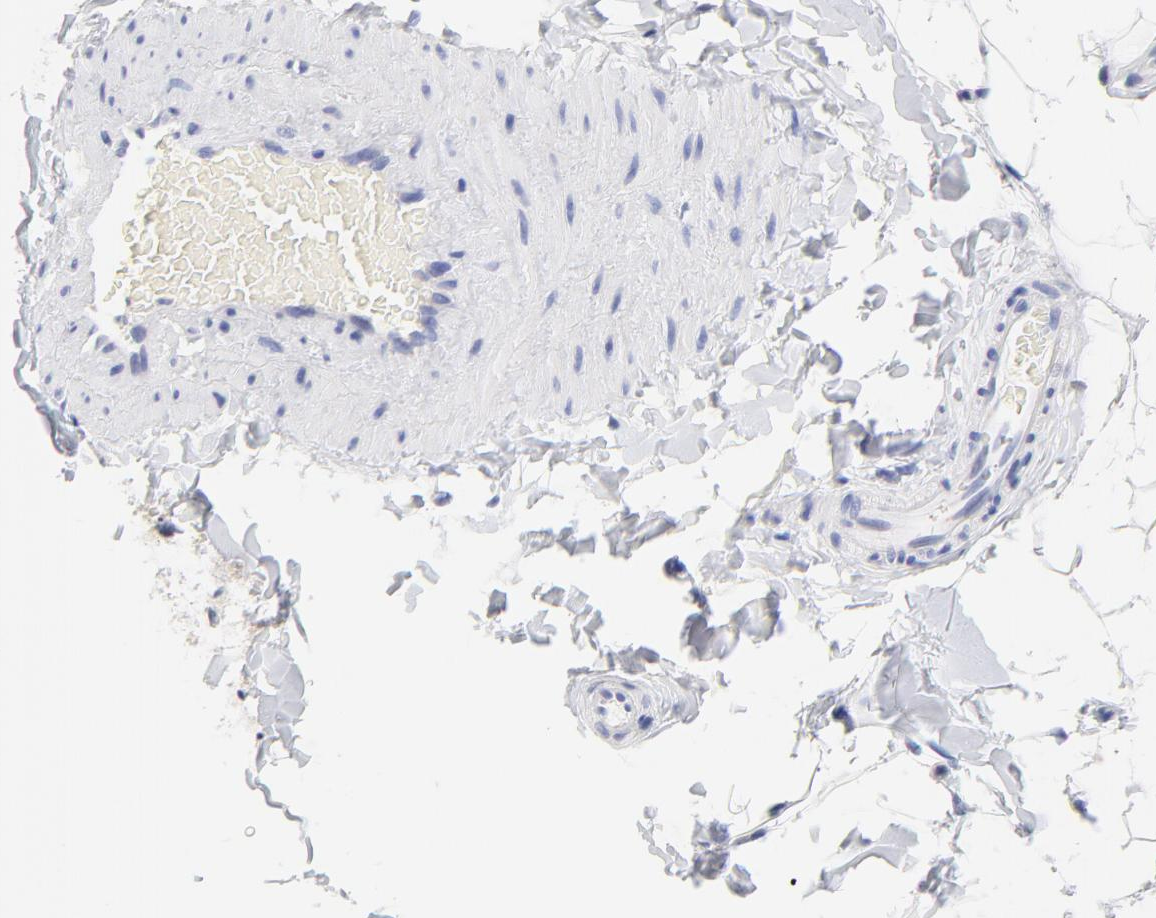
{"staining": {"intensity": "negative", "quantity": "none", "location": "none"}, "tissue": "adipose tissue", "cell_type": "Adipocytes", "image_type": "normal", "snomed": [{"axis": "morphology", "description": "Normal tissue, NOS"}, {"axis": "topography", "description": "Soft tissue"}], "caption": "Immunohistochemical staining of benign adipose tissue exhibits no significant staining in adipocytes.", "gene": "LAX1", "patient": {"sex": "male", "age": 26}}